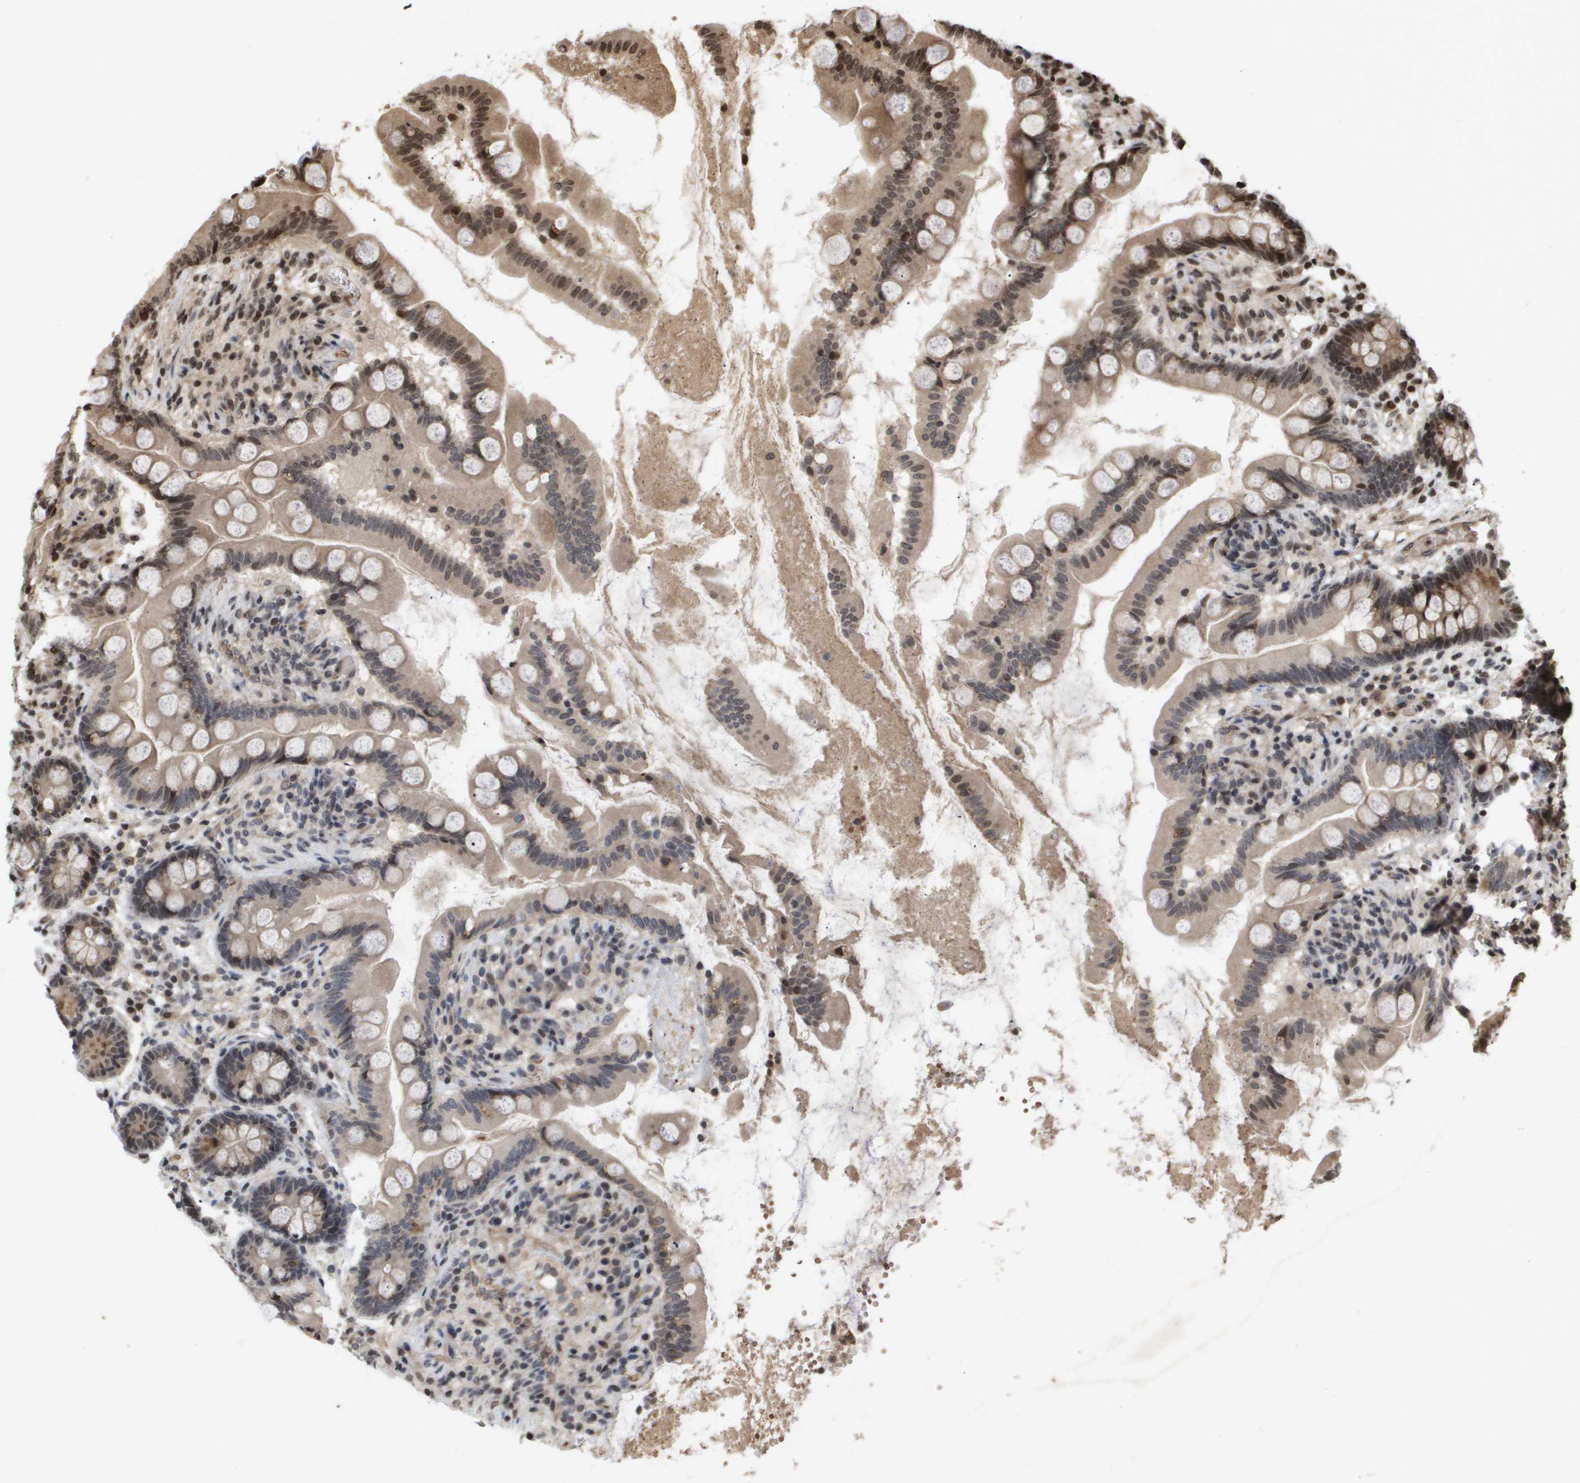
{"staining": {"intensity": "moderate", "quantity": "25%-75%", "location": "cytoplasmic/membranous,nuclear"}, "tissue": "small intestine", "cell_type": "Glandular cells", "image_type": "normal", "snomed": [{"axis": "morphology", "description": "Normal tissue, NOS"}, {"axis": "topography", "description": "Small intestine"}], "caption": "Immunohistochemistry photomicrograph of unremarkable small intestine stained for a protein (brown), which shows medium levels of moderate cytoplasmic/membranous,nuclear expression in about 25%-75% of glandular cells.", "gene": "HSPA6", "patient": {"sex": "female", "age": 56}}